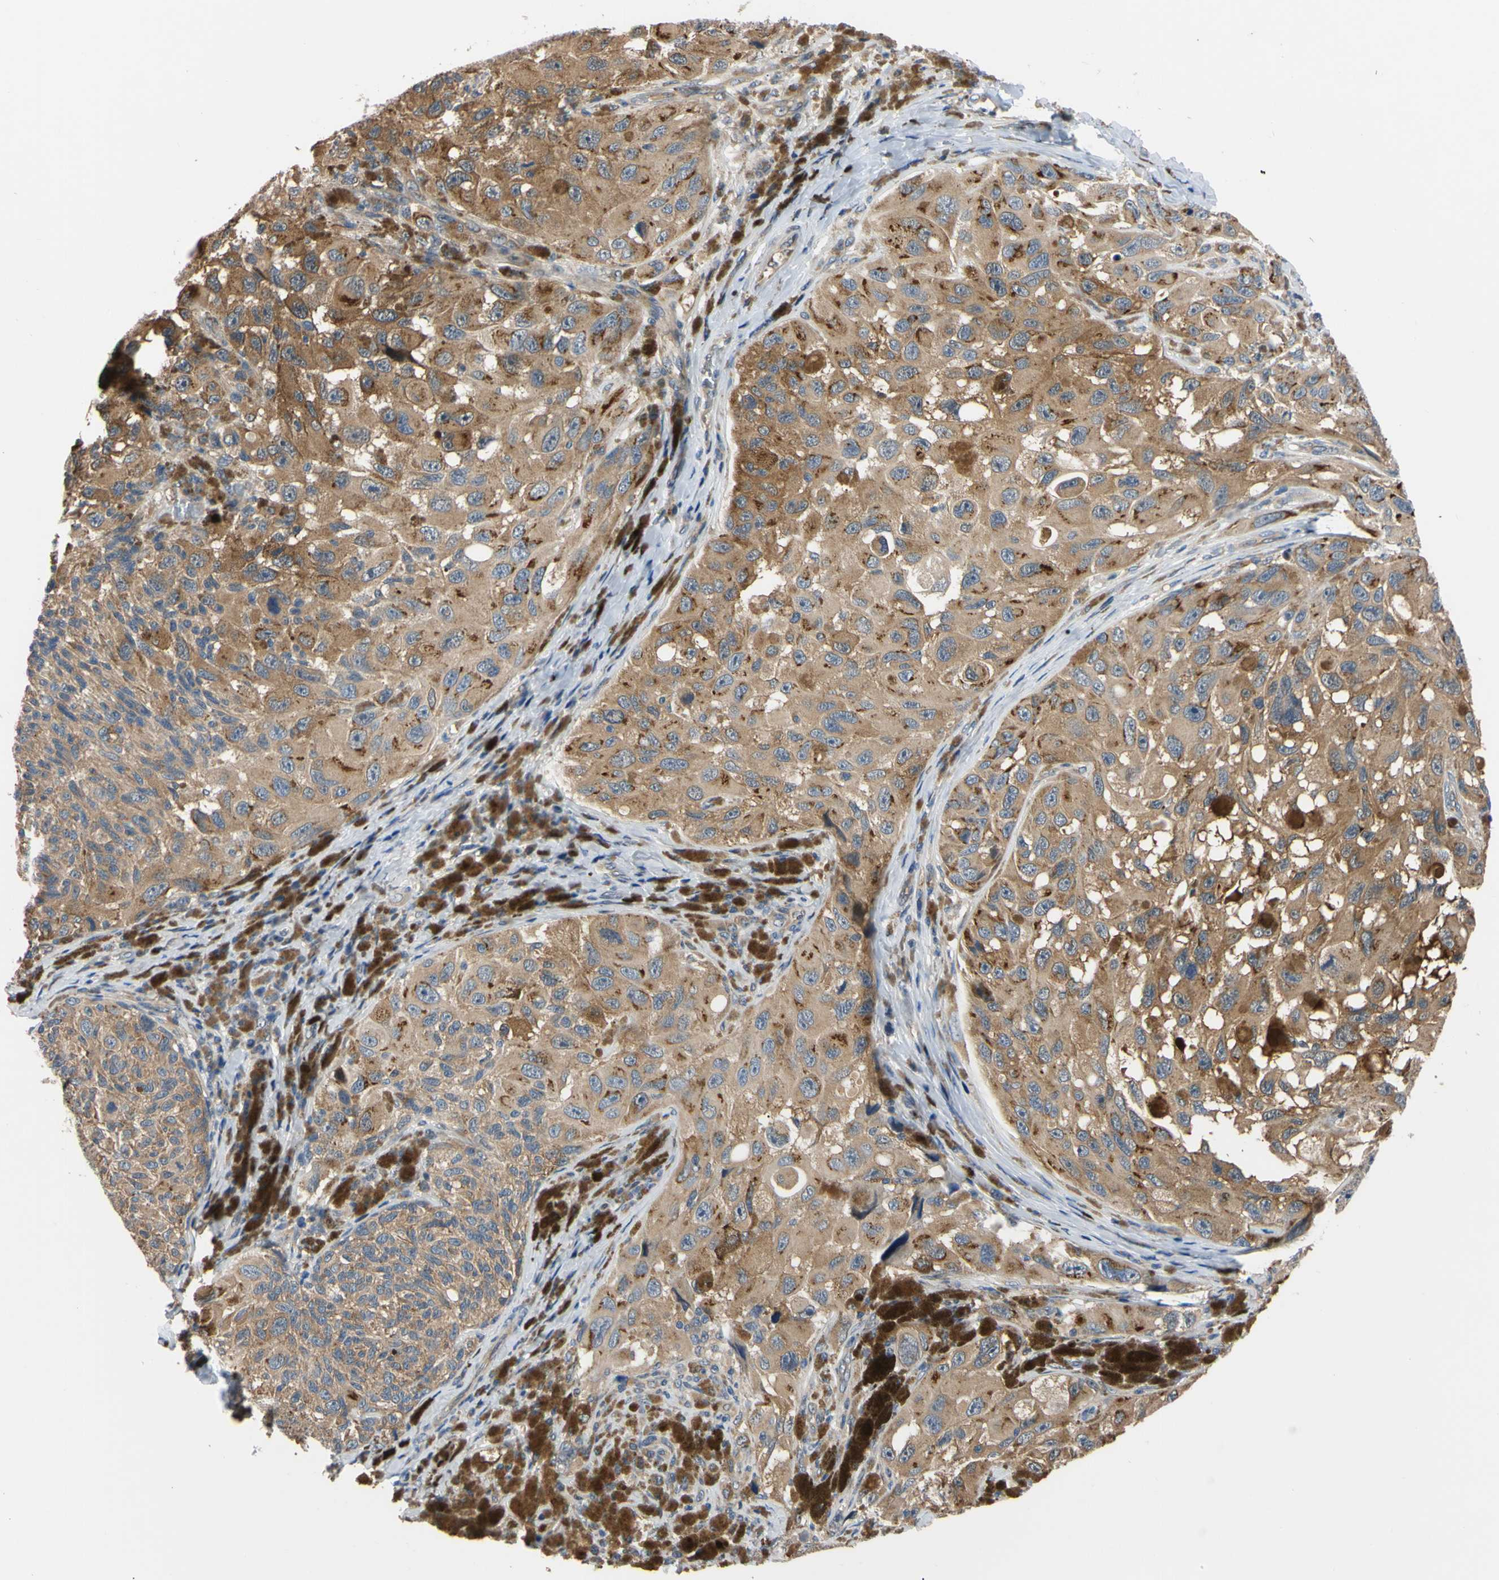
{"staining": {"intensity": "moderate", "quantity": ">75%", "location": "cytoplasmic/membranous"}, "tissue": "melanoma", "cell_type": "Tumor cells", "image_type": "cancer", "snomed": [{"axis": "morphology", "description": "Malignant melanoma, NOS"}, {"axis": "topography", "description": "Skin"}], "caption": "A high-resolution histopathology image shows IHC staining of melanoma, which reveals moderate cytoplasmic/membranous positivity in approximately >75% of tumor cells.", "gene": "RARS1", "patient": {"sex": "female", "age": 73}}